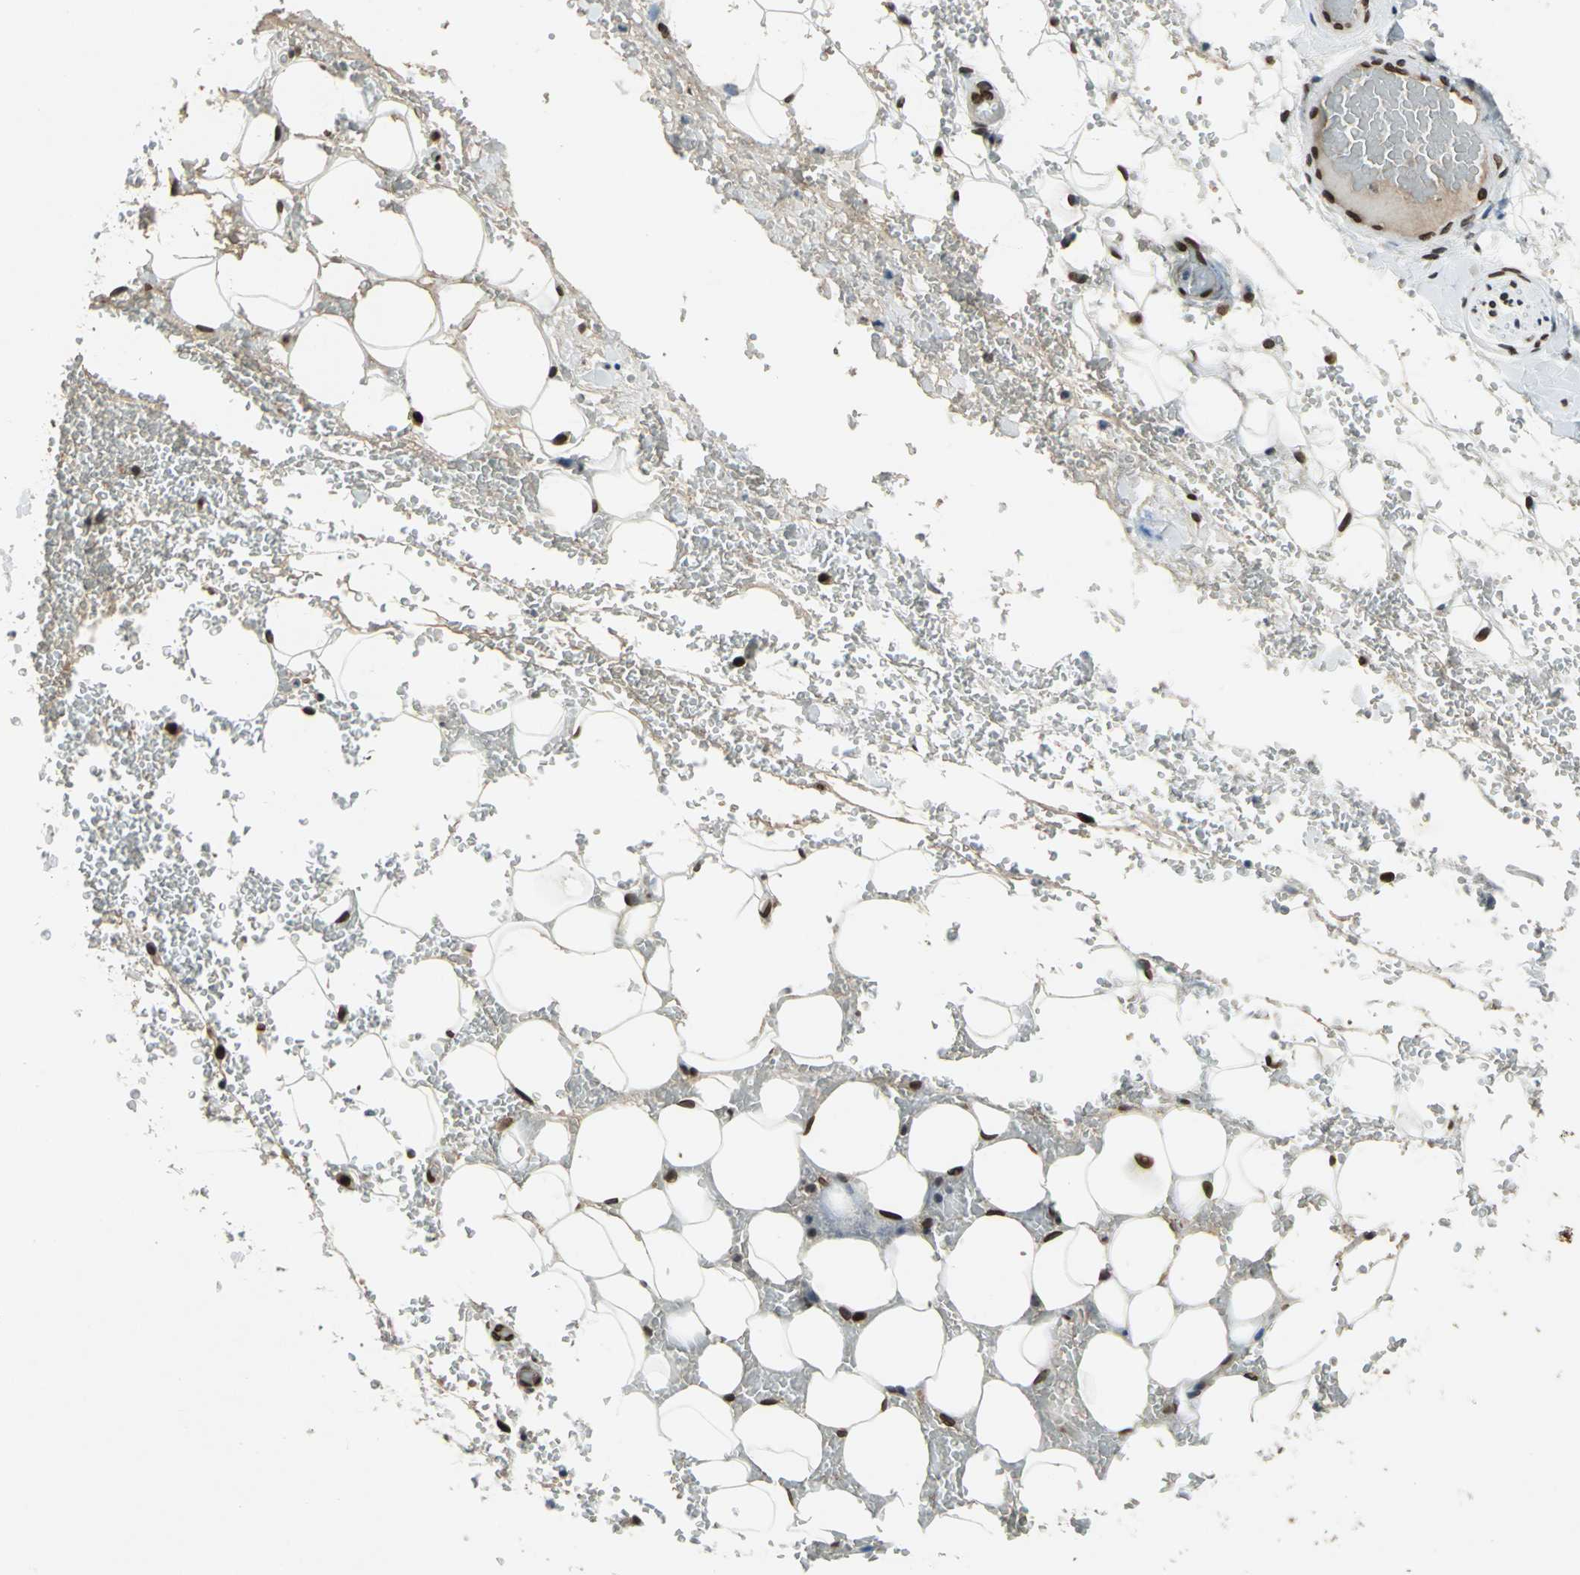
{"staining": {"intensity": "strong", "quantity": ">75%", "location": "nuclear"}, "tissue": "adipose tissue", "cell_type": "Adipocytes", "image_type": "normal", "snomed": [{"axis": "morphology", "description": "Normal tissue, NOS"}, {"axis": "morphology", "description": "Inflammation, NOS"}, {"axis": "topography", "description": "Breast"}], "caption": "Adipose tissue stained with a brown dye shows strong nuclear positive positivity in approximately >75% of adipocytes.", "gene": "ISY1", "patient": {"sex": "female", "age": 65}}